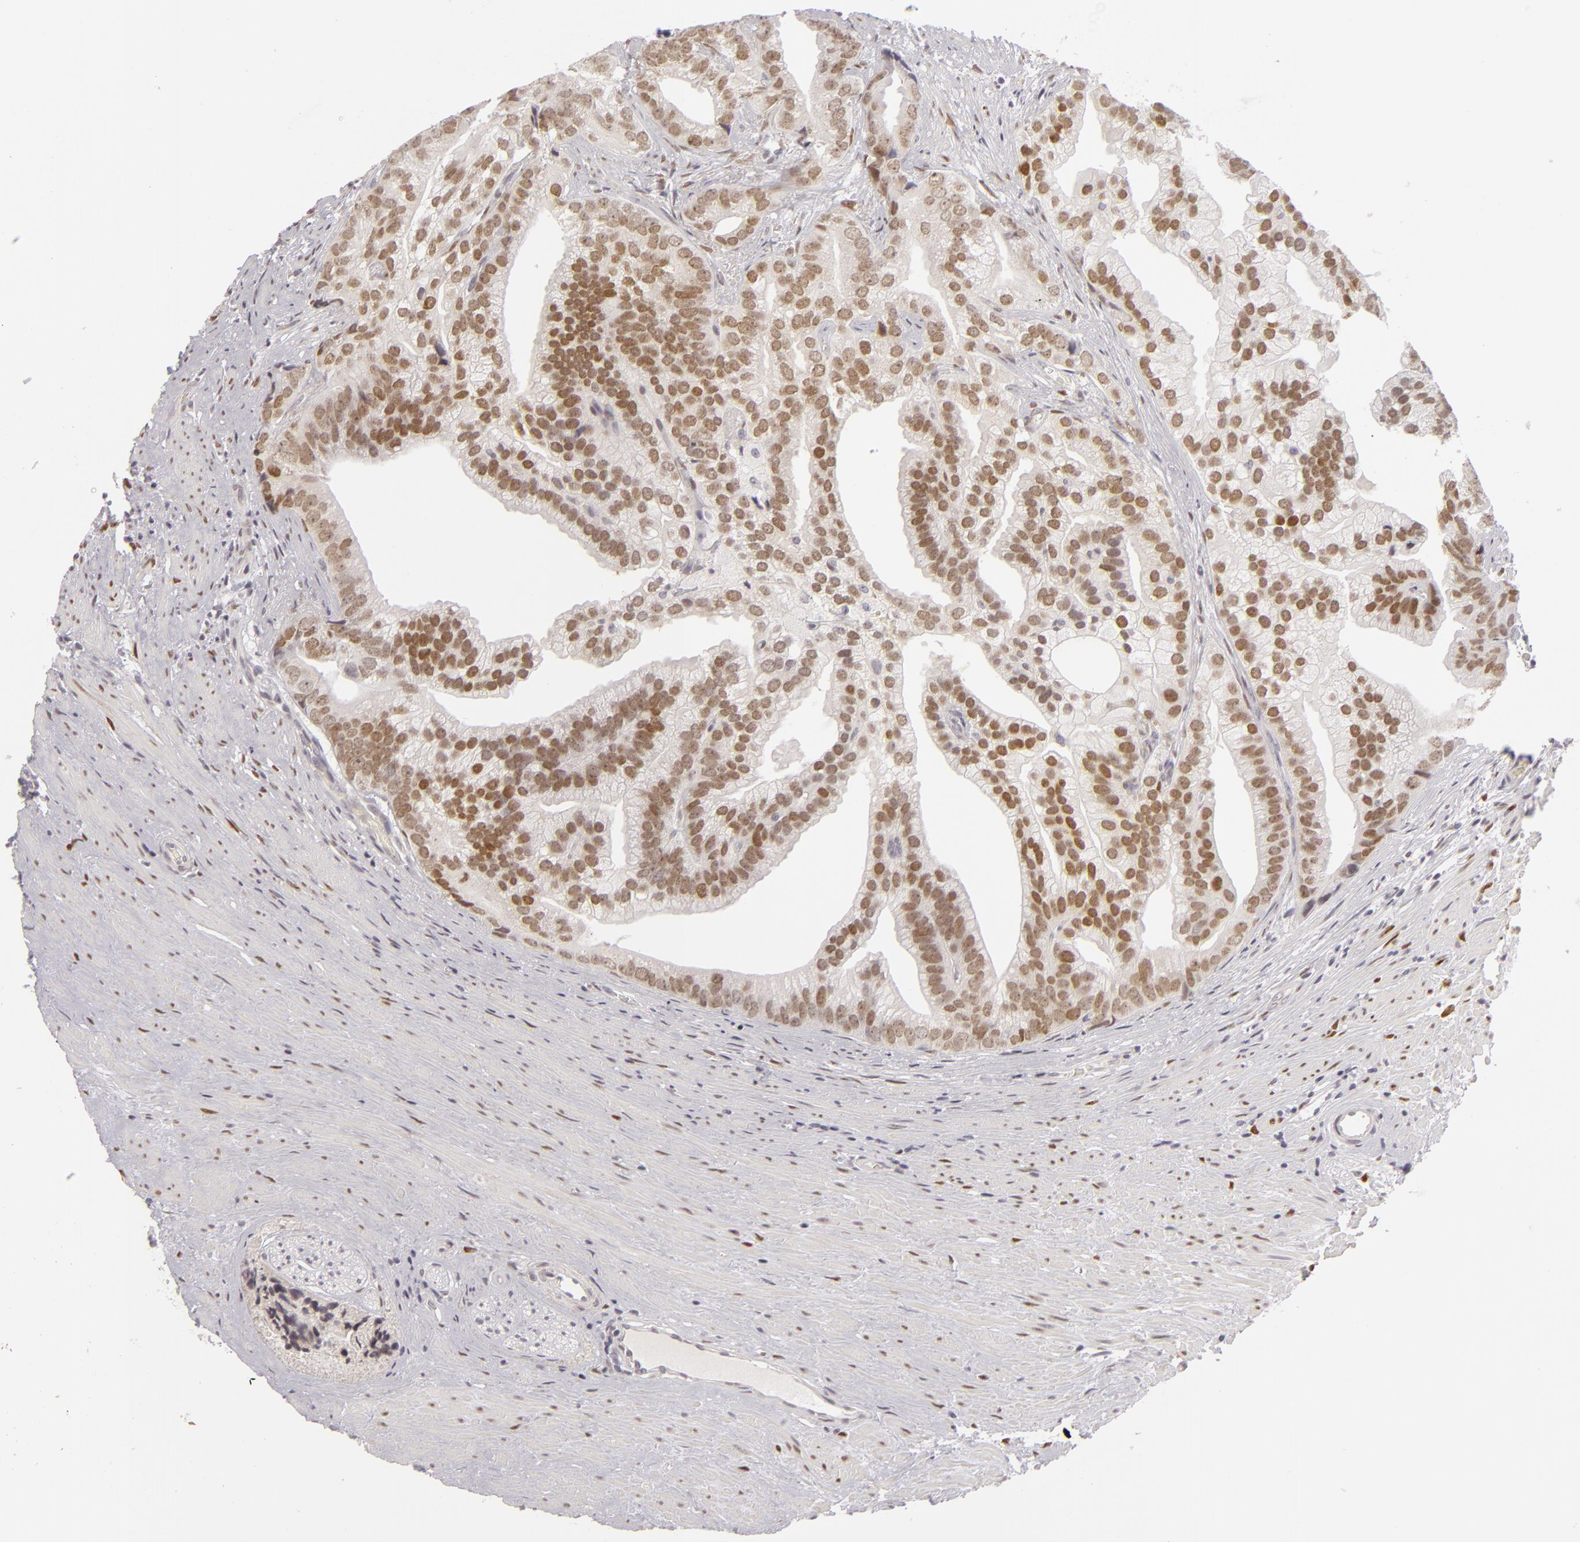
{"staining": {"intensity": "moderate", "quantity": "25%-75%", "location": "nuclear"}, "tissue": "prostate cancer", "cell_type": "Tumor cells", "image_type": "cancer", "snomed": [{"axis": "morphology", "description": "Adenocarcinoma, Low grade"}, {"axis": "topography", "description": "Prostate"}], "caption": "Prostate cancer stained for a protein reveals moderate nuclear positivity in tumor cells.", "gene": "SIX1", "patient": {"sex": "male", "age": 71}}